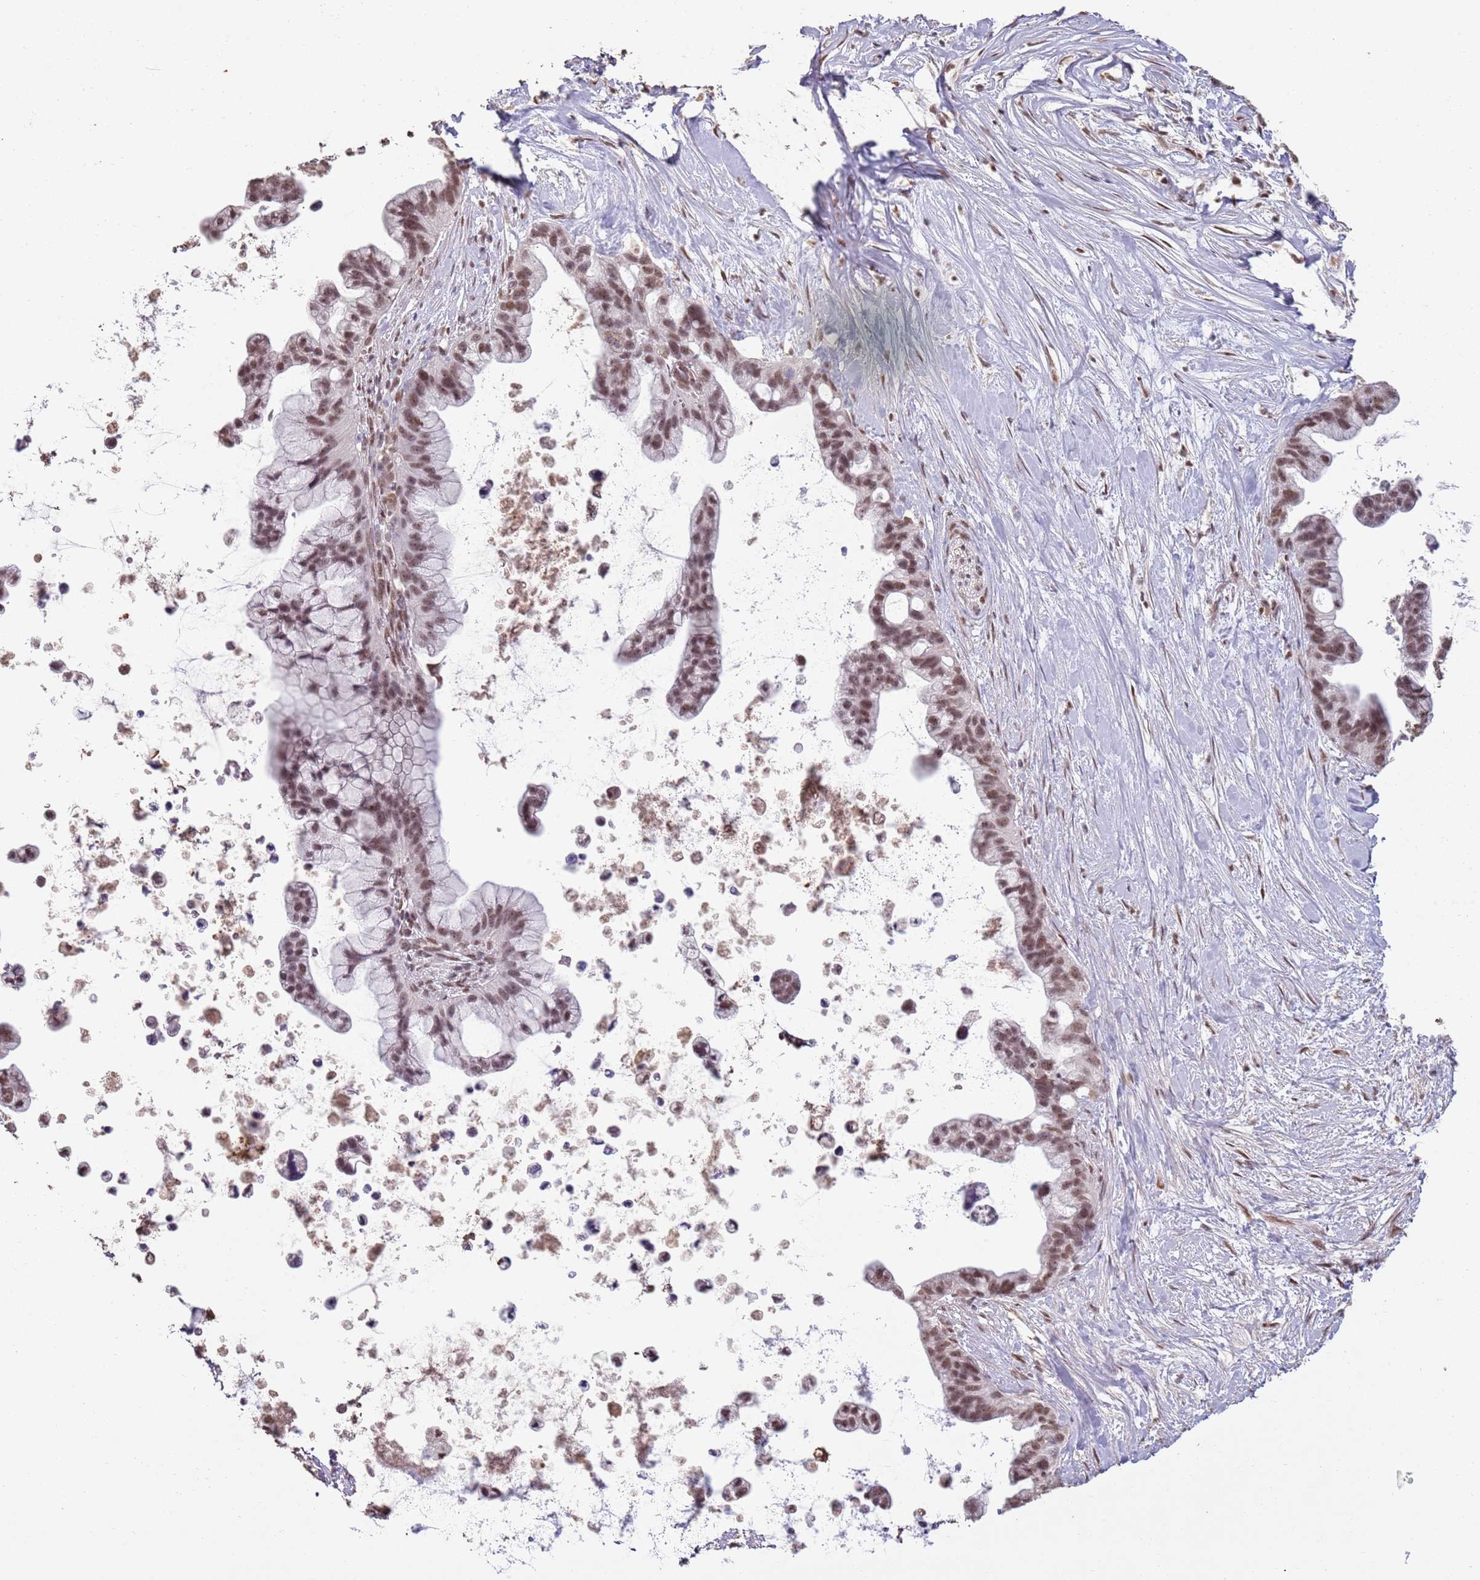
{"staining": {"intensity": "moderate", "quantity": ">75%", "location": "nuclear"}, "tissue": "pancreatic cancer", "cell_type": "Tumor cells", "image_type": "cancer", "snomed": [{"axis": "morphology", "description": "Adenocarcinoma, NOS"}, {"axis": "topography", "description": "Pancreas"}], "caption": "Pancreatic adenocarcinoma tissue exhibits moderate nuclear staining in approximately >75% of tumor cells, visualized by immunohistochemistry.", "gene": "ARL14EP", "patient": {"sex": "female", "age": 83}}